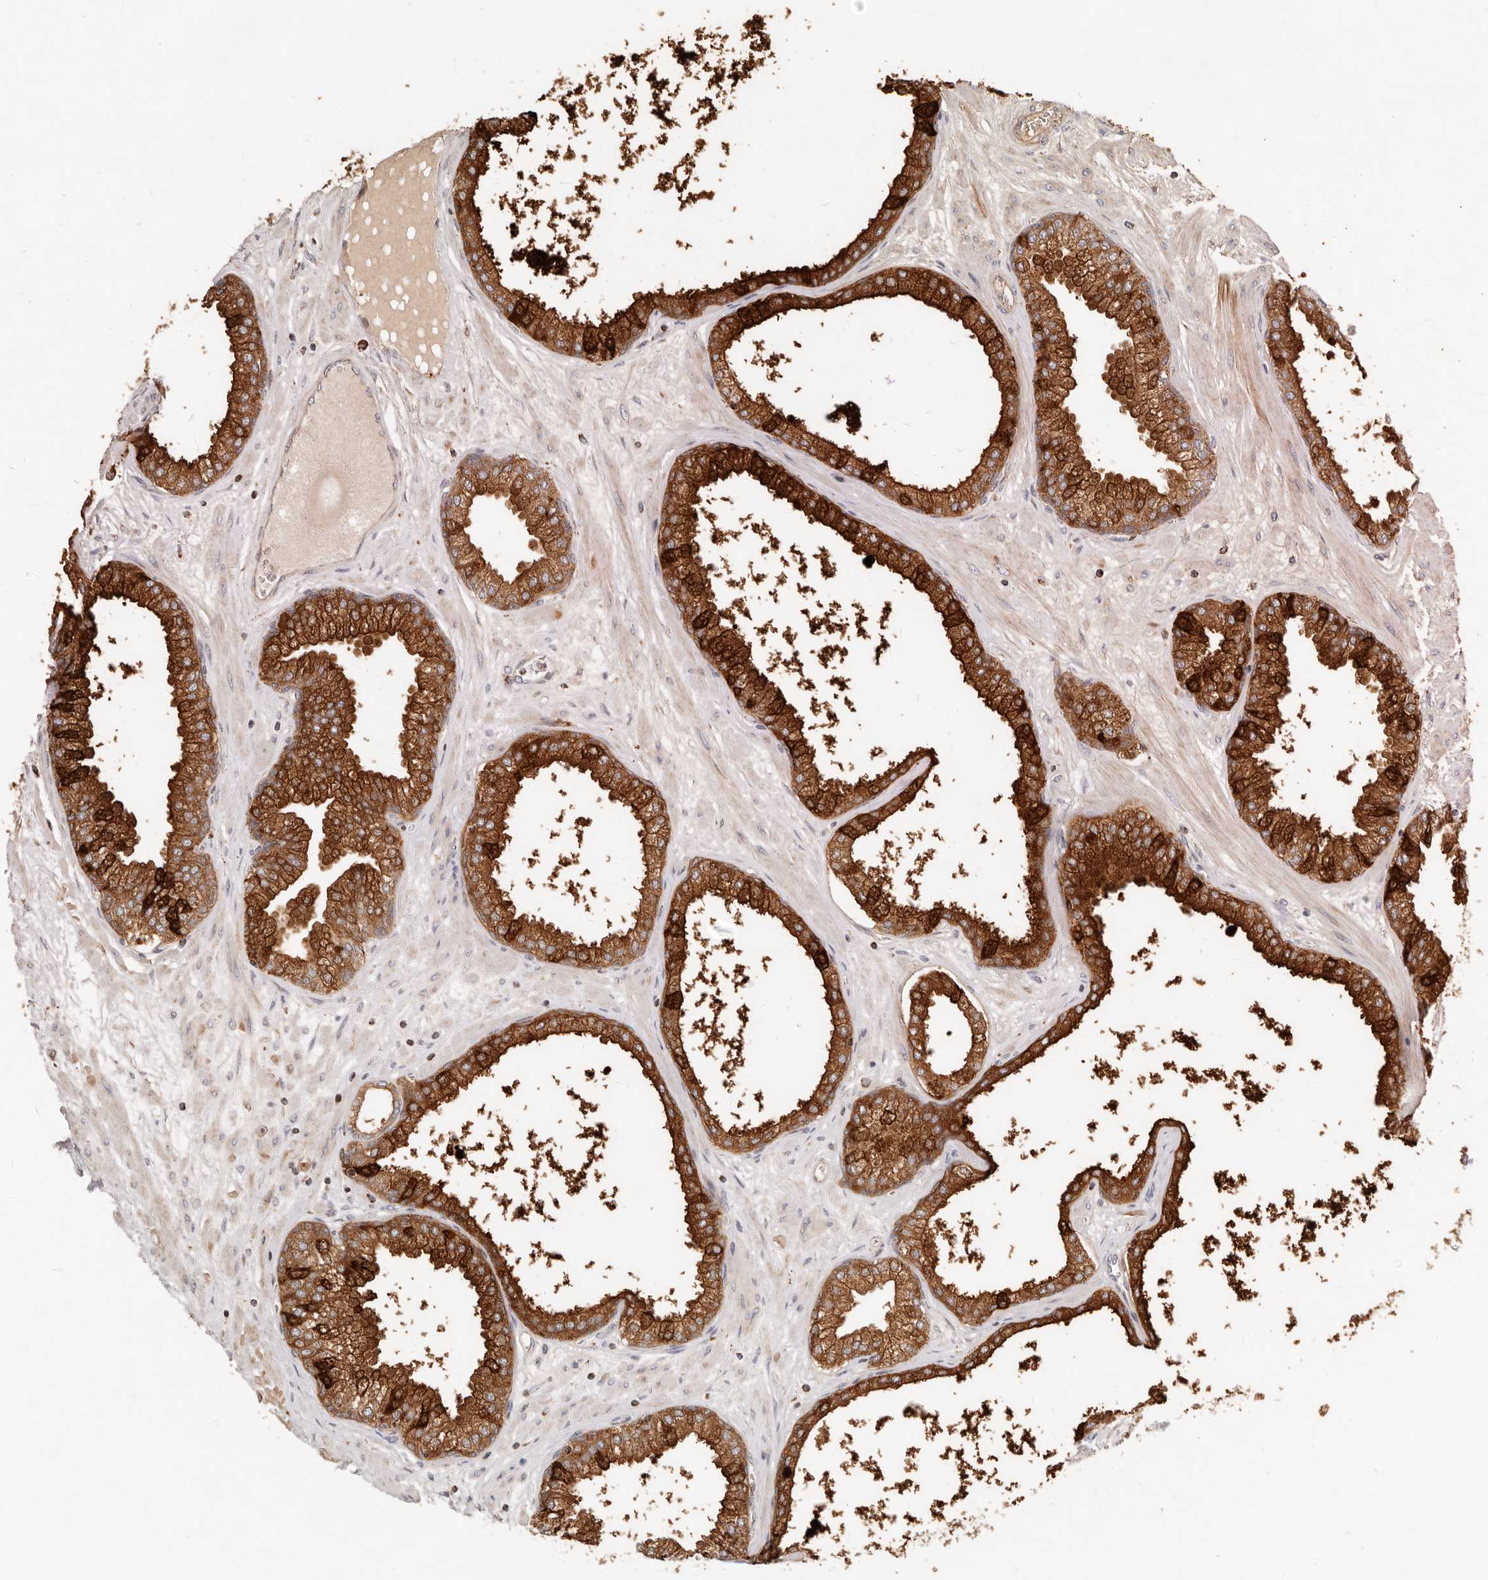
{"staining": {"intensity": "strong", "quantity": ">75%", "location": "cytoplasmic/membranous"}, "tissue": "prostate", "cell_type": "Glandular cells", "image_type": "normal", "snomed": [{"axis": "morphology", "description": "Normal tissue, NOS"}, {"axis": "morphology", "description": "Urothelial carcinoma, Low grade"}, {"axis": "topography", "description": "Urinary bladder"}, {"axis": "topography", "description": "Prostate"}], "caption": "This photomicrograph demonstrates immunohistochemistry staining of benign prostate, with high strong cytoplasmic/membranous positivity in about >75% of glandular cells.", "gene": "ARHGEF10L", "patient": {"sex": "male", "age": 60}}